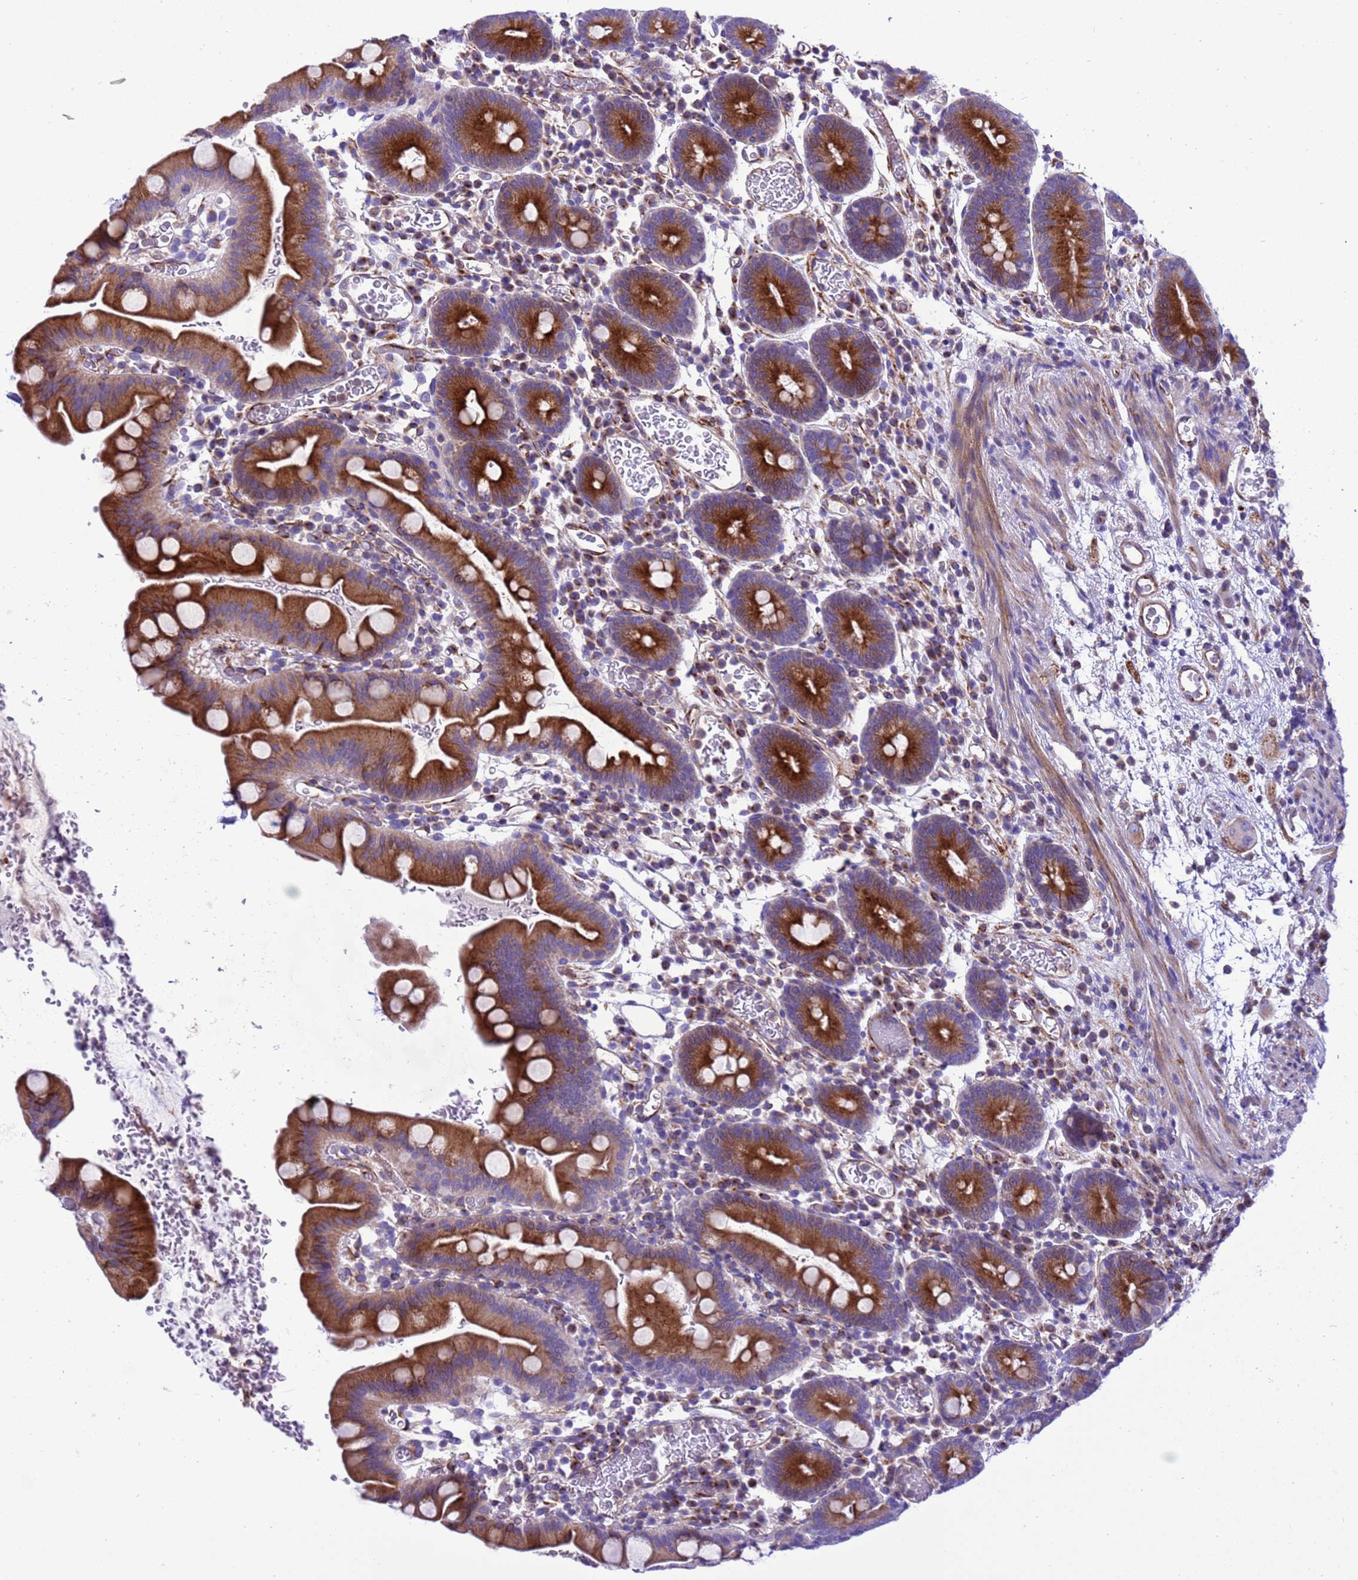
{"staining": {"intensity": "strong", "quantity": "25%-75%", "location": "cytoplasmic/membranous"}, "tissue": "small intestine", "cell_type": "Glandular cells", "image_type": "normal", "snomed": [{"axis": "morphology", "description": "Normal tissue, NOS"}, {"axis": "topography", "description": "Stomach, upper"}, {"axis": "topography", "description": "Stomach, lower"}, {"axis": "topography", "description": "Small intestine"}], "caption": "Immunohistochemical staining of benign small intestine displays 25%-75% levels of strong cytoplasmic/membranous protein staining in about 25%-75% of glandular cells.", "gene": "KICS2", "patient": {"sex": "male", "age": 68}}